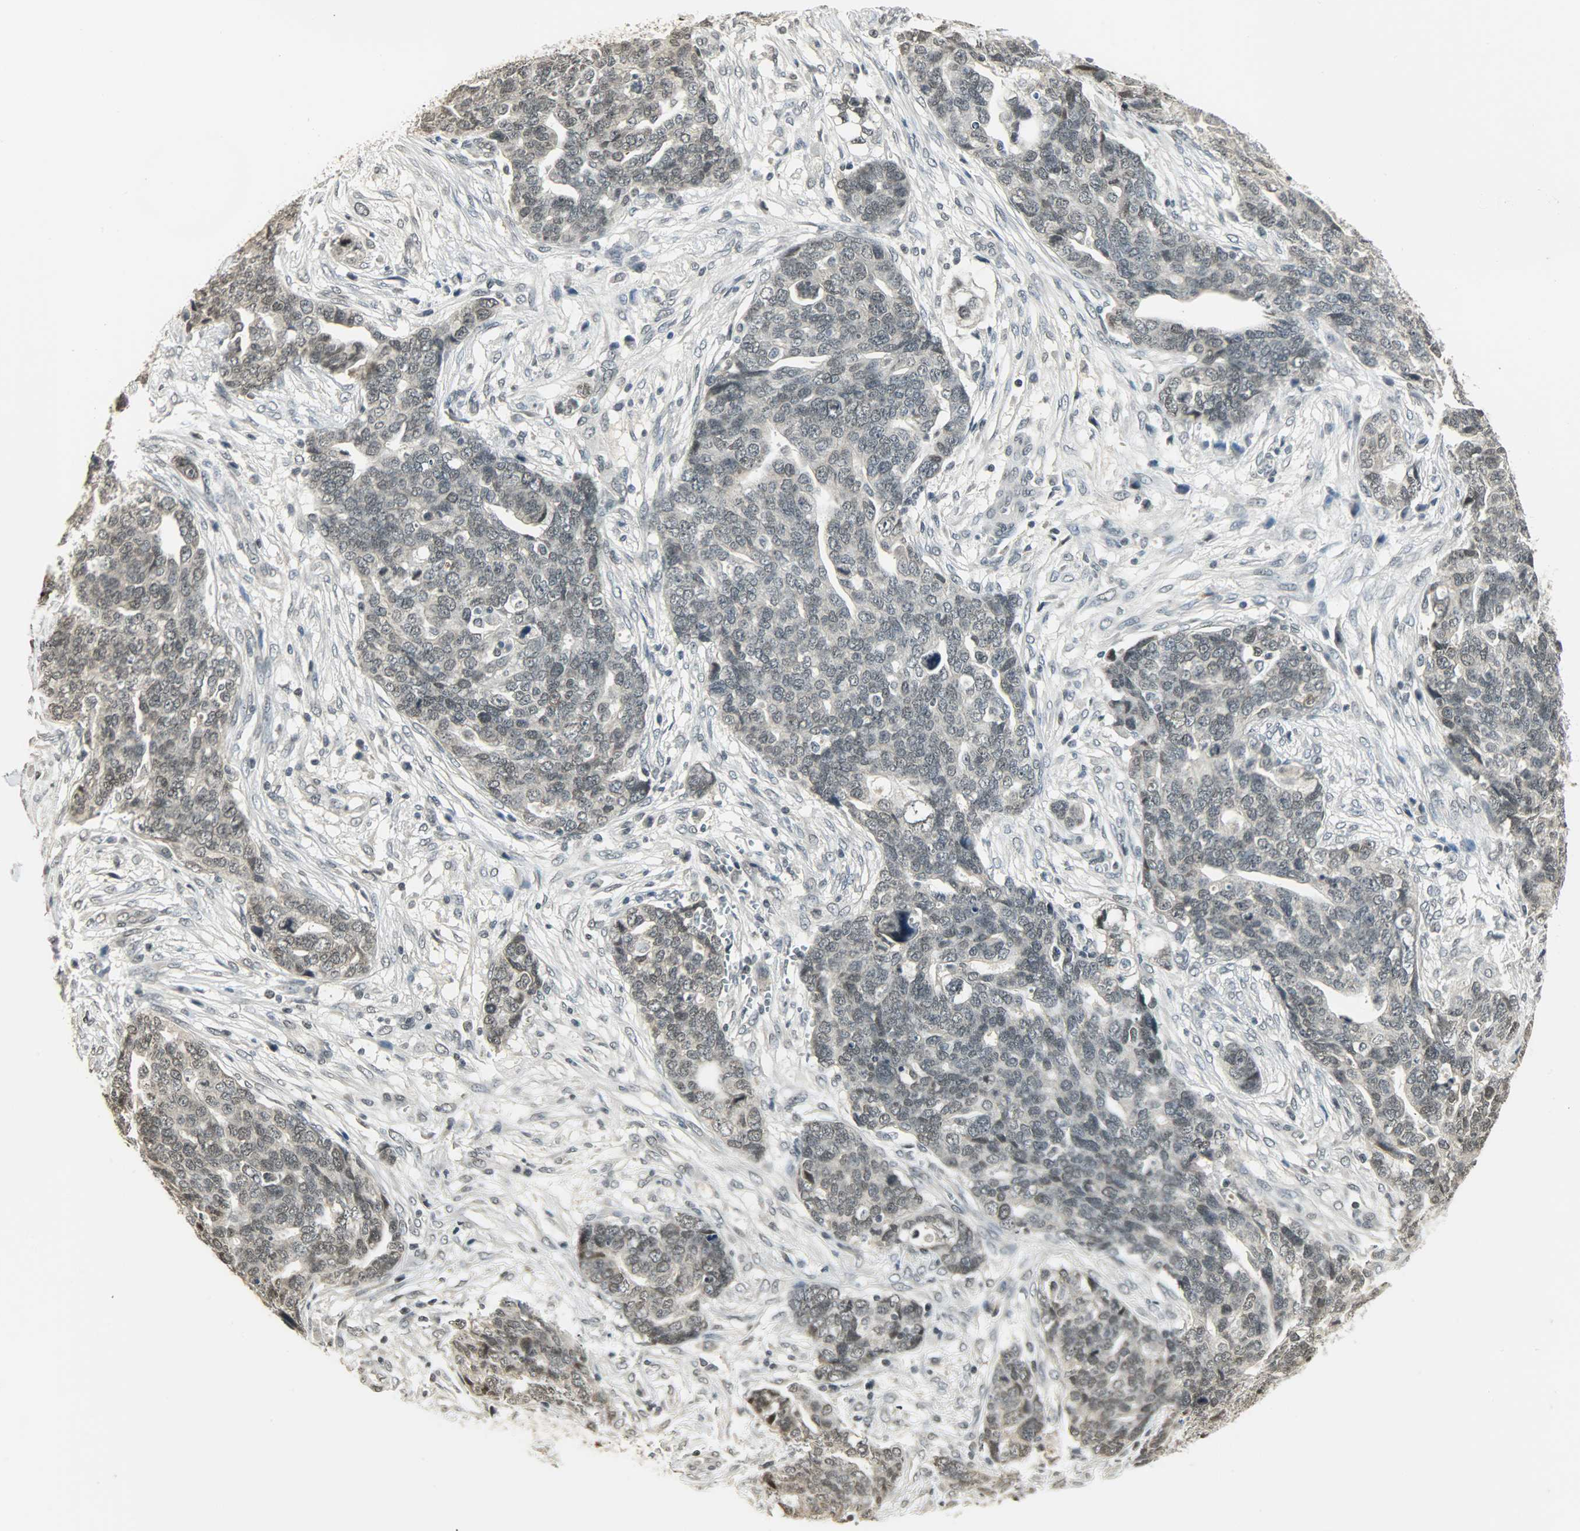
{"staining": {"intensity": "weak", "quantity": "<25%", "location": "nuclear"}, "tissue": "ovarian cancer", "cell_type": "Tumor cells", "image_type": "cancer", "snomed": [{"axis": "morphology", "description": "Normal tissue, NOS"}, {"axis": "morphology", "description": "Cystadenocarcinoma, serous, NOS"}, {"axis": "topography", "description": "Fallopian tube"}, {"axis": "topography", "description": "Ovary"}], "caption": "Human ovarian cancer stained for a protein using immunohistochemistry (IHC) displays no staining in tumor cells.", "gene": "SMARCA5", "patient": {"sex": "female", "age": 56}}